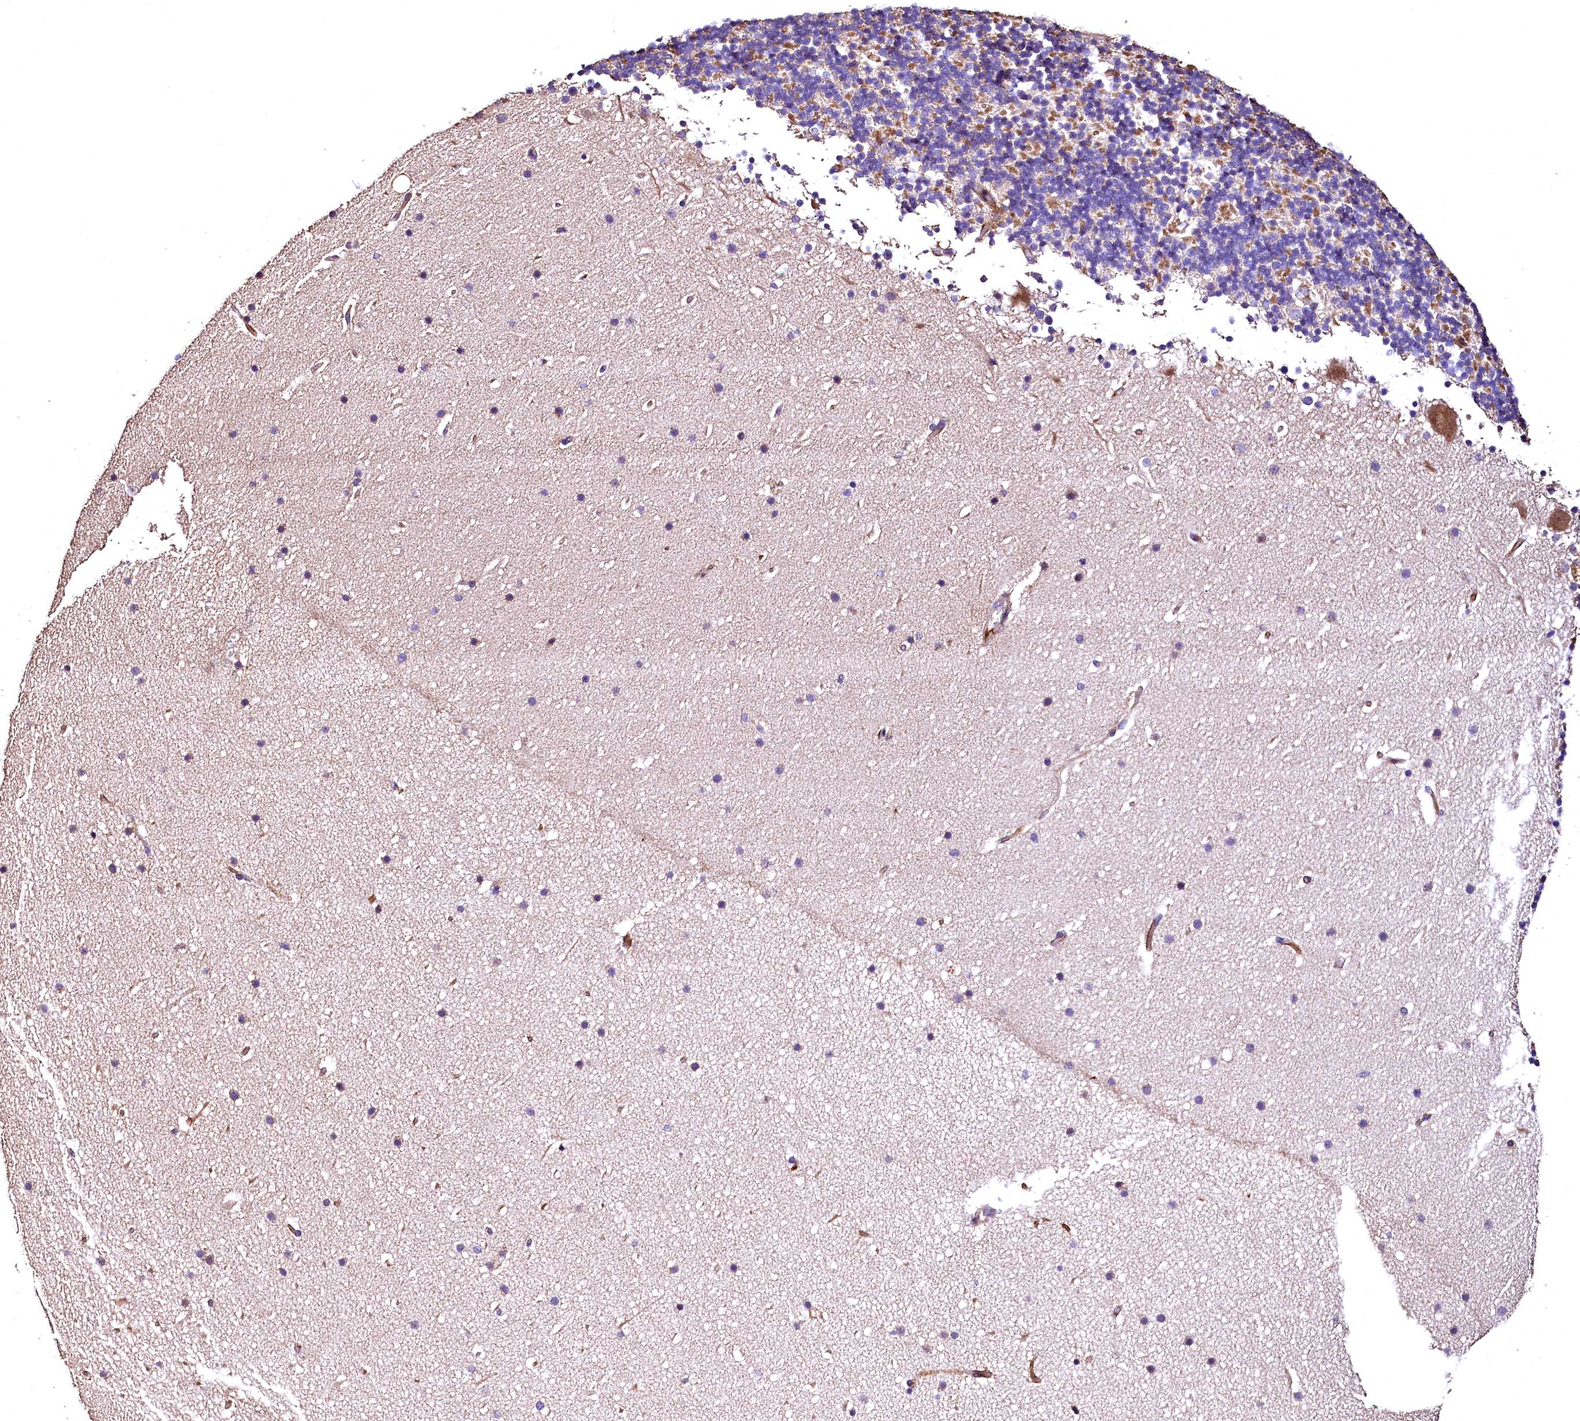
{"staining": {"intensity": "moderate", "quantity": "<25%", "location": "cytoplasmic/membranous"}, "tissue": "cerebellum", "cell_type": "Cells in granular layer", "image_type": "normal", "snomed": [{"axis": "morphology", "description": "Normal tissue, NOS"}, {"axis": "topography", "description": "Cerebellum"}], "caption": "IHC (DAB) staining of unremarkable cerebellum reveals moderate cytoplasmic/membranous protein positivity in about <25% of cells in granular layer. The staining was performed using DAB to visualize the protein expression in brown, while the nuclei were stained in blue with hematoxylin (Magnification: 20x).", "gene": "RASSF1", "patient": {"sex": "male", "age": 57}}